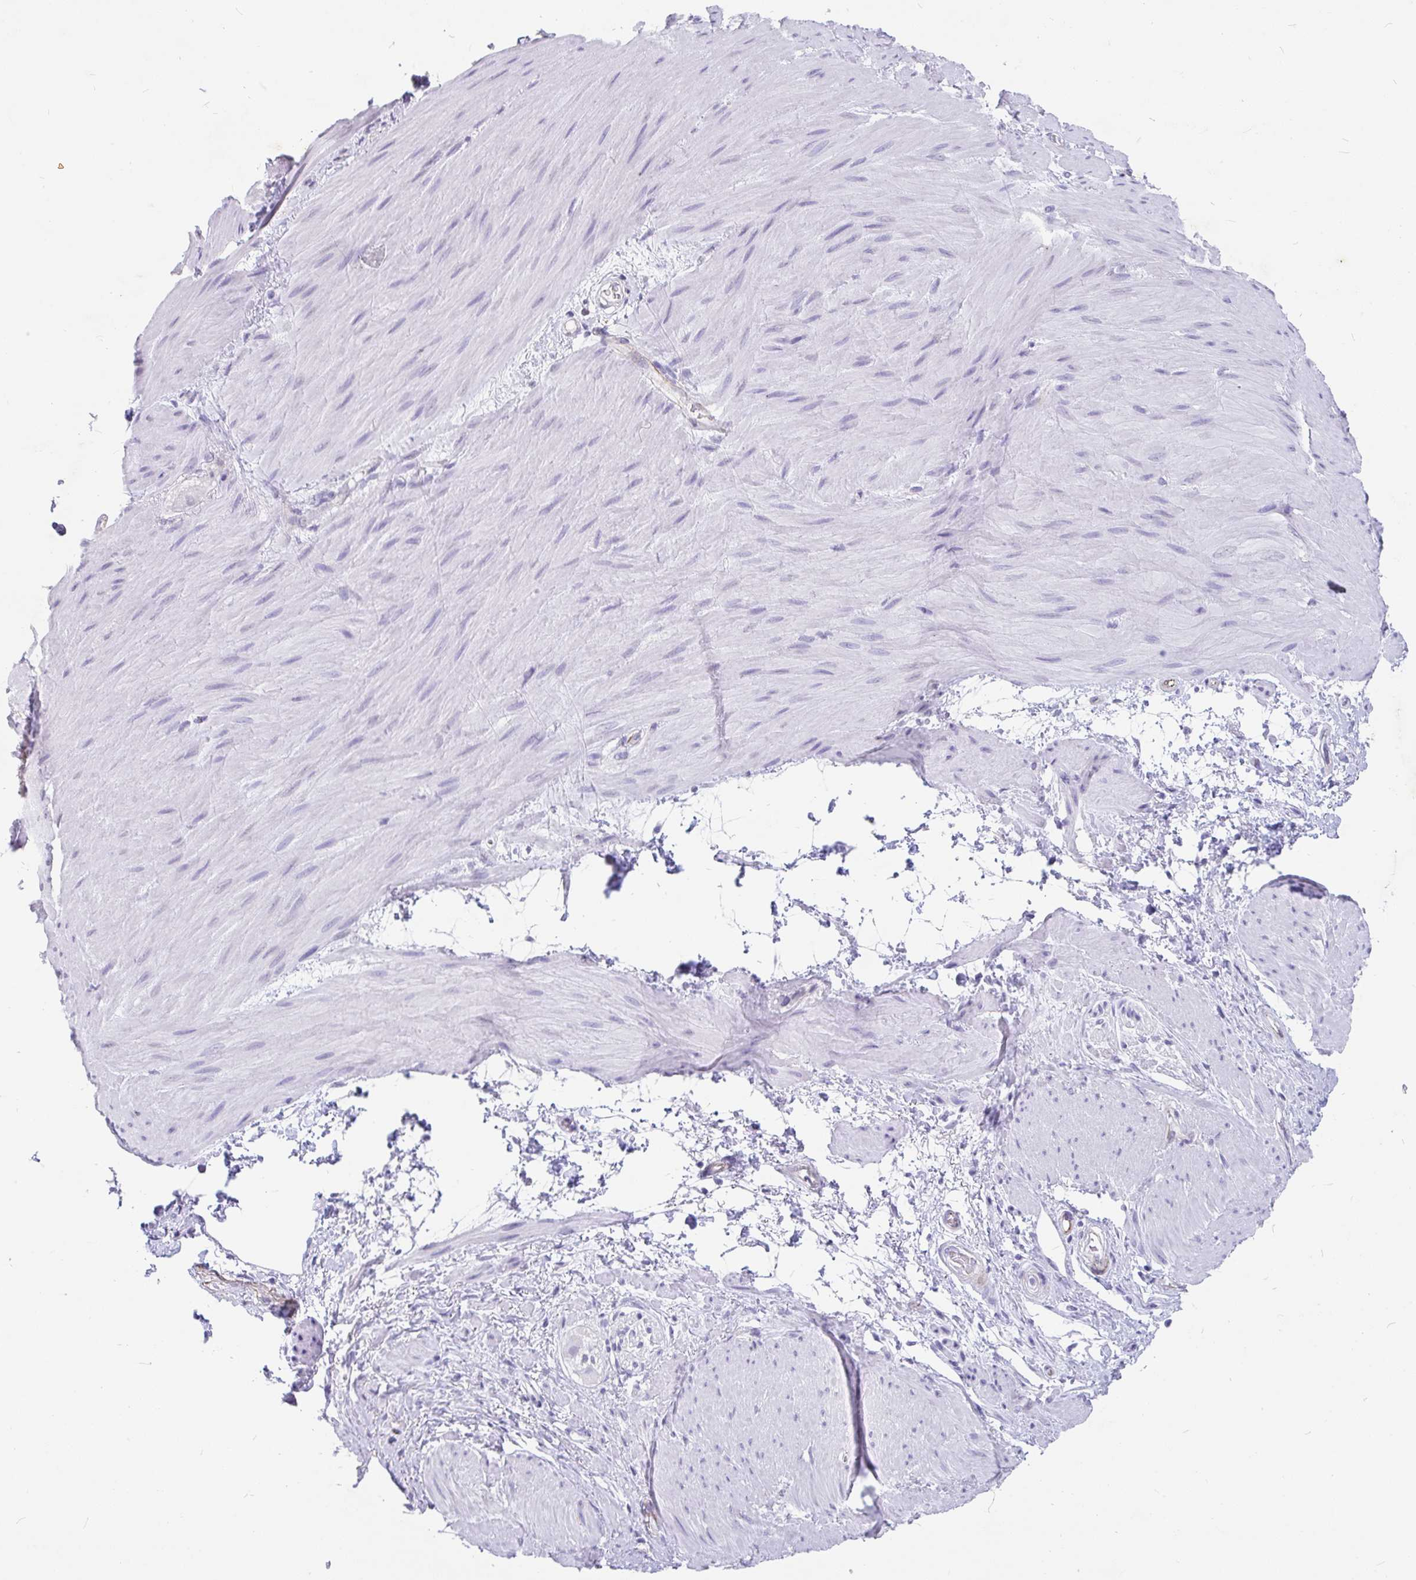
{"staining": {"intensity": "negative", "quantity": "none", "location": "none"}, "tissue": "smooth muscle", "cell_type": "Smooth muscle cells", "image_type": "normal", "snomed": [{"axis": "morphology", "description": "Normal tissue, NOS"}, {"axis": "topography", "description": "Smooth muscle"}, {"axis": "topography", "description": "Rectum"}], "caption": "Immunohistochemical staining of benign human smooth muscle demonstrates no significant expression in smooth muscle cells. The staining is performed using DAB brown chromogen with nuclei counter-stained in using hematoxylin.", "gene": "EML5", "patient": {"sex": "male", "age": 53}}